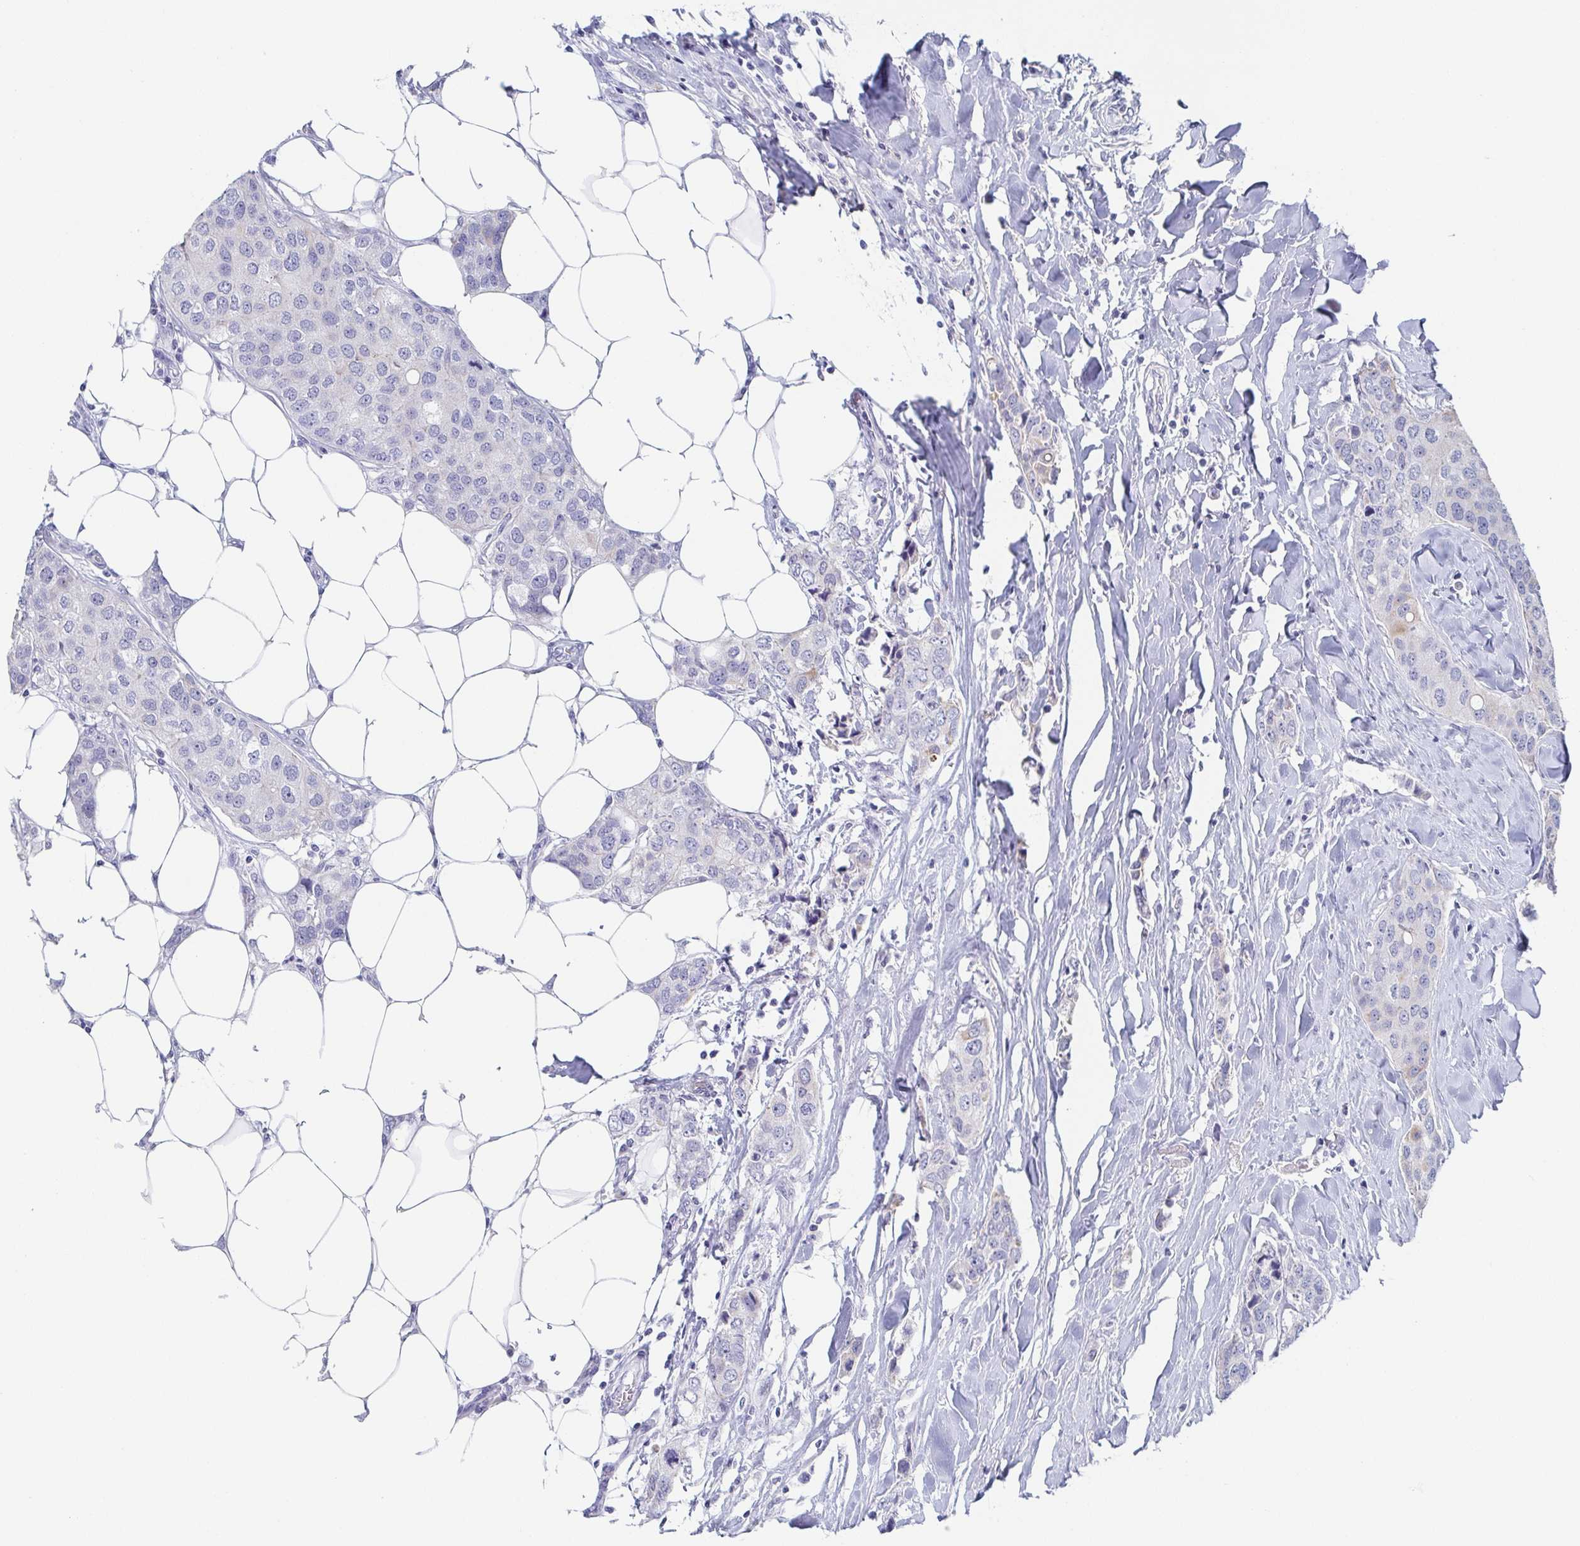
{"staining": {"intensity": "negative", "quantity": "none", "location": "none"}, "tissue": "breast cancer", "cell_type": "Tumor cells", "image_type": "cancer", "snomed": [{"axis": "morphology", "description": "Duct carcinoma"}, {"axis": "topography", "description": "Breast"}], "caption": "Immunohistochemistry (IHC) photomicrograph of intraductal carcinoma (breast) stained for a protein (brown), which reveals no expression in tumor cells.", "gene": "RHOV", "patient": {"sex": "female", "age": 80}}